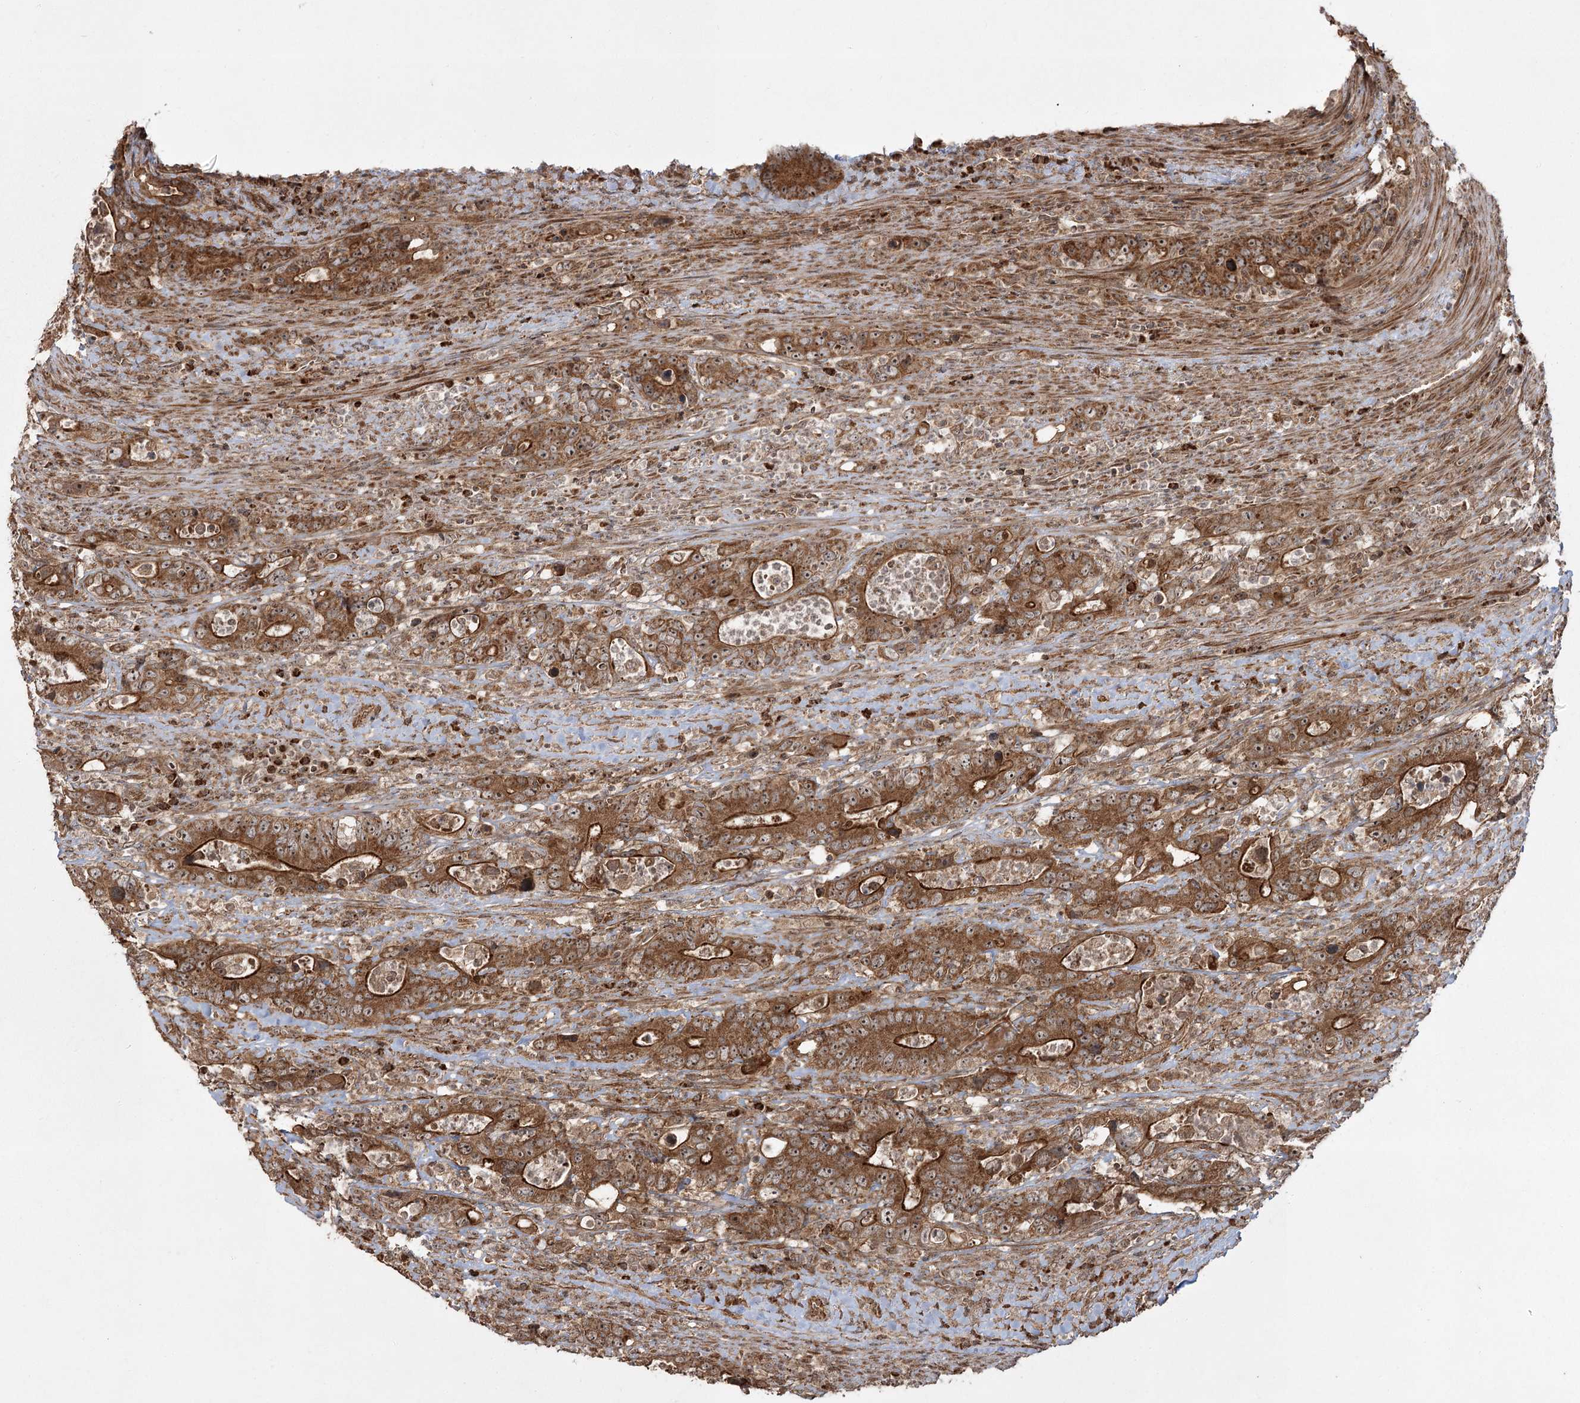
{"staining": {"intensity": "strong", "quantity": ">75%", "location": "cytoplasmic/membranous,nuclear"}, "tissue": "colorectal cancer", "cell_type": "Tumor cells", "image_type": "cancer", "snomed": [{"axis": "morphology", "description": "Adenocarcinoma, NOS"}, {"axis": "topography", "description": "Colon"}], "caption": "This histopathology image reveals colorectal cancer (adenocarcinoma) stained with immunohistochemistry (IHC) to label a protein in brown. The cytoplasmic/membranous and nuclear of tumor cells show strong positivity for the protein. Nuclei are counter-stained blue.", "gene": "CPLANE1", "patient": {"sex": "female", "age": 75}}